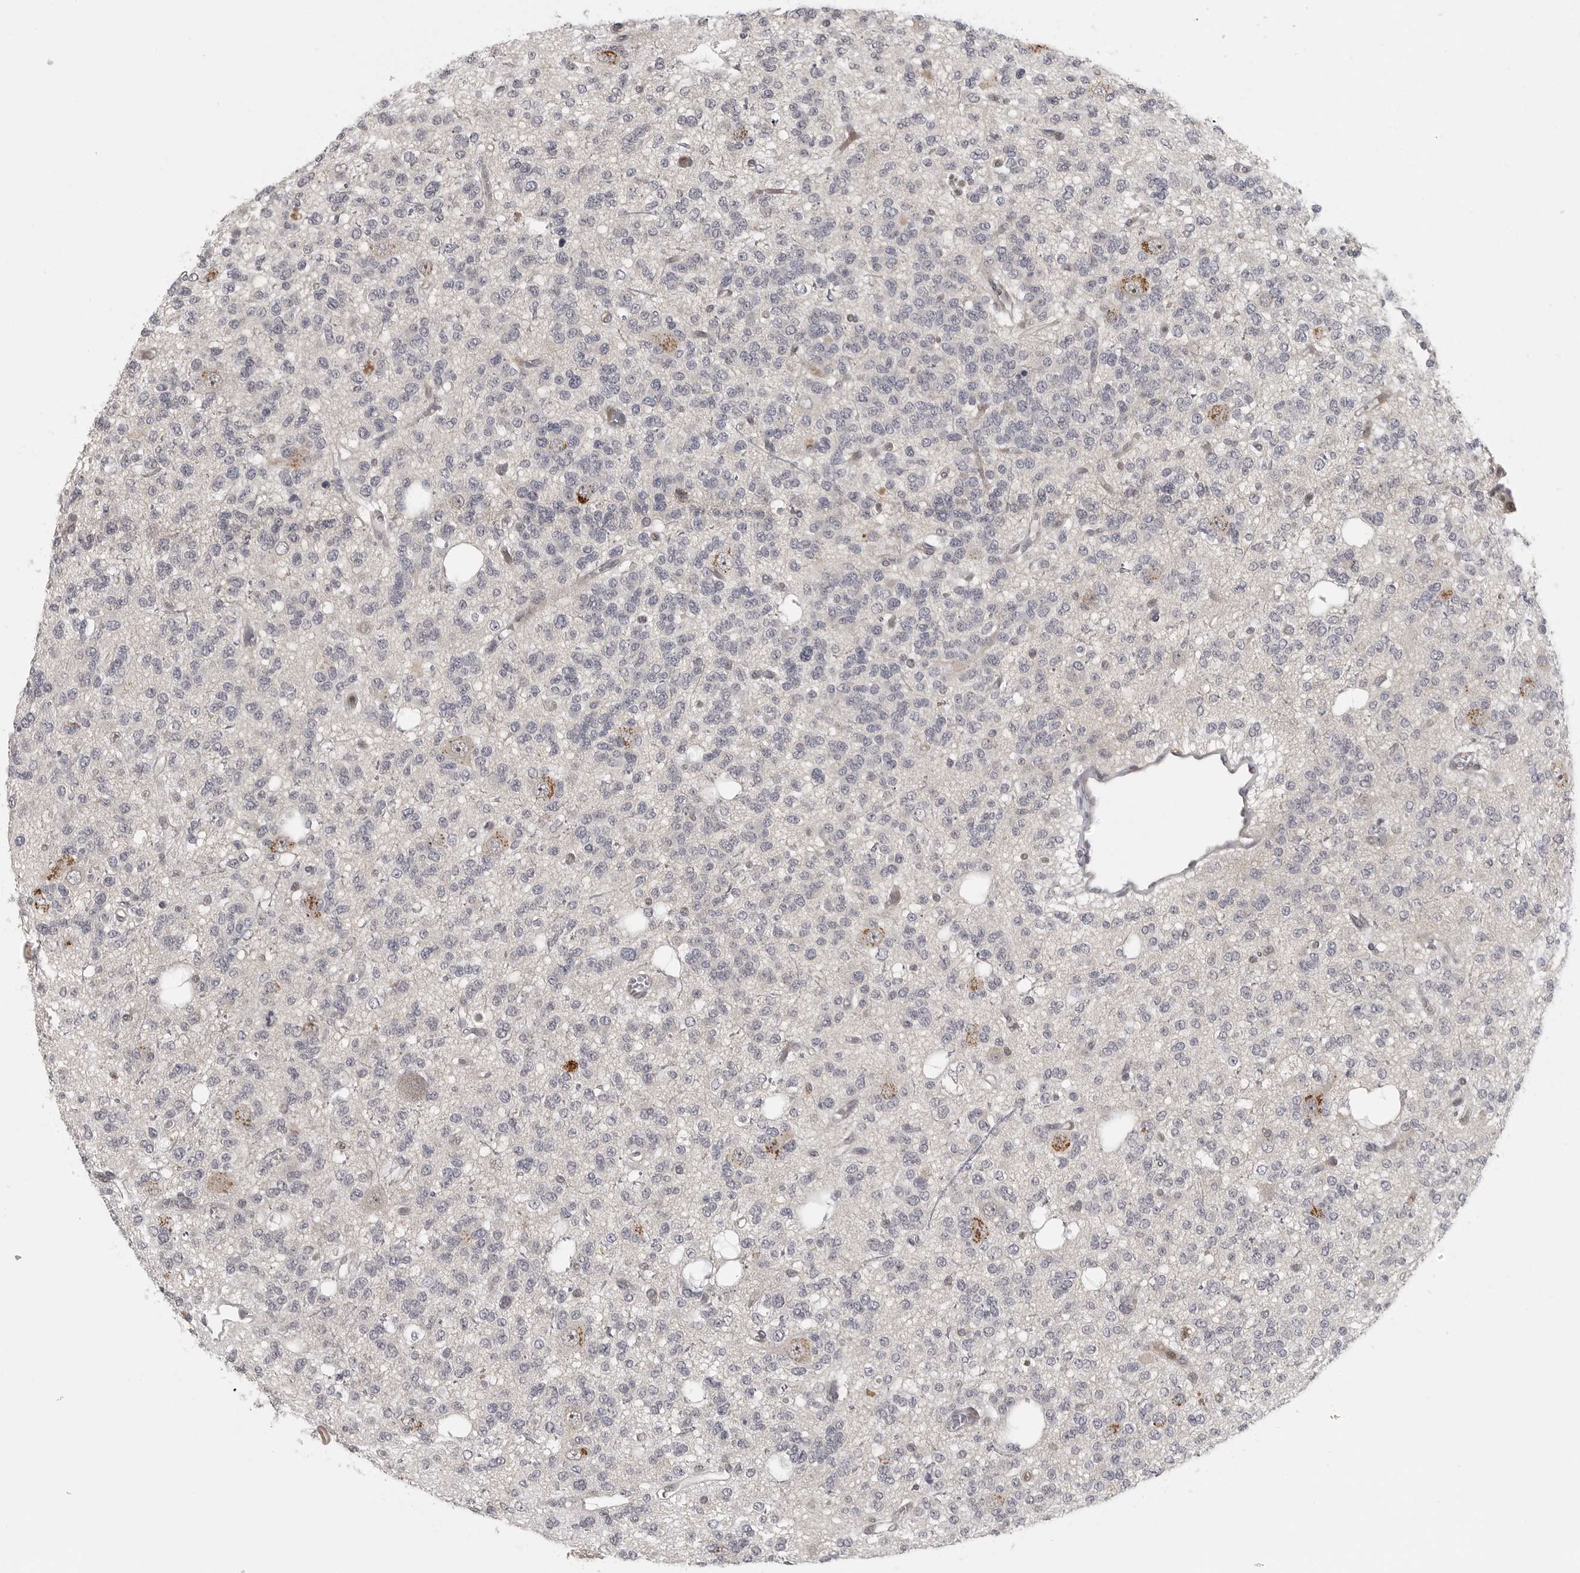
{"staining": {"intensity": "negative", "quantity": "none", "location": "none"}, "tissue": "glioma", "cell_type": "Tumor cells", "image_type": "cancer", "snomed": [{"axis": "morphology", "description": "Glioma, malignant, Low grade"}, {"axis": "topography", "description": "Brain"}], "caption": "IHC histopathology image of neoplastic tissue: human malignant glioma (low-grade) stained with DAB demonstrates no significant protein staining in tumor cells.", "gene": "UROD", "patient": {"sex": "male", "age": 38}}